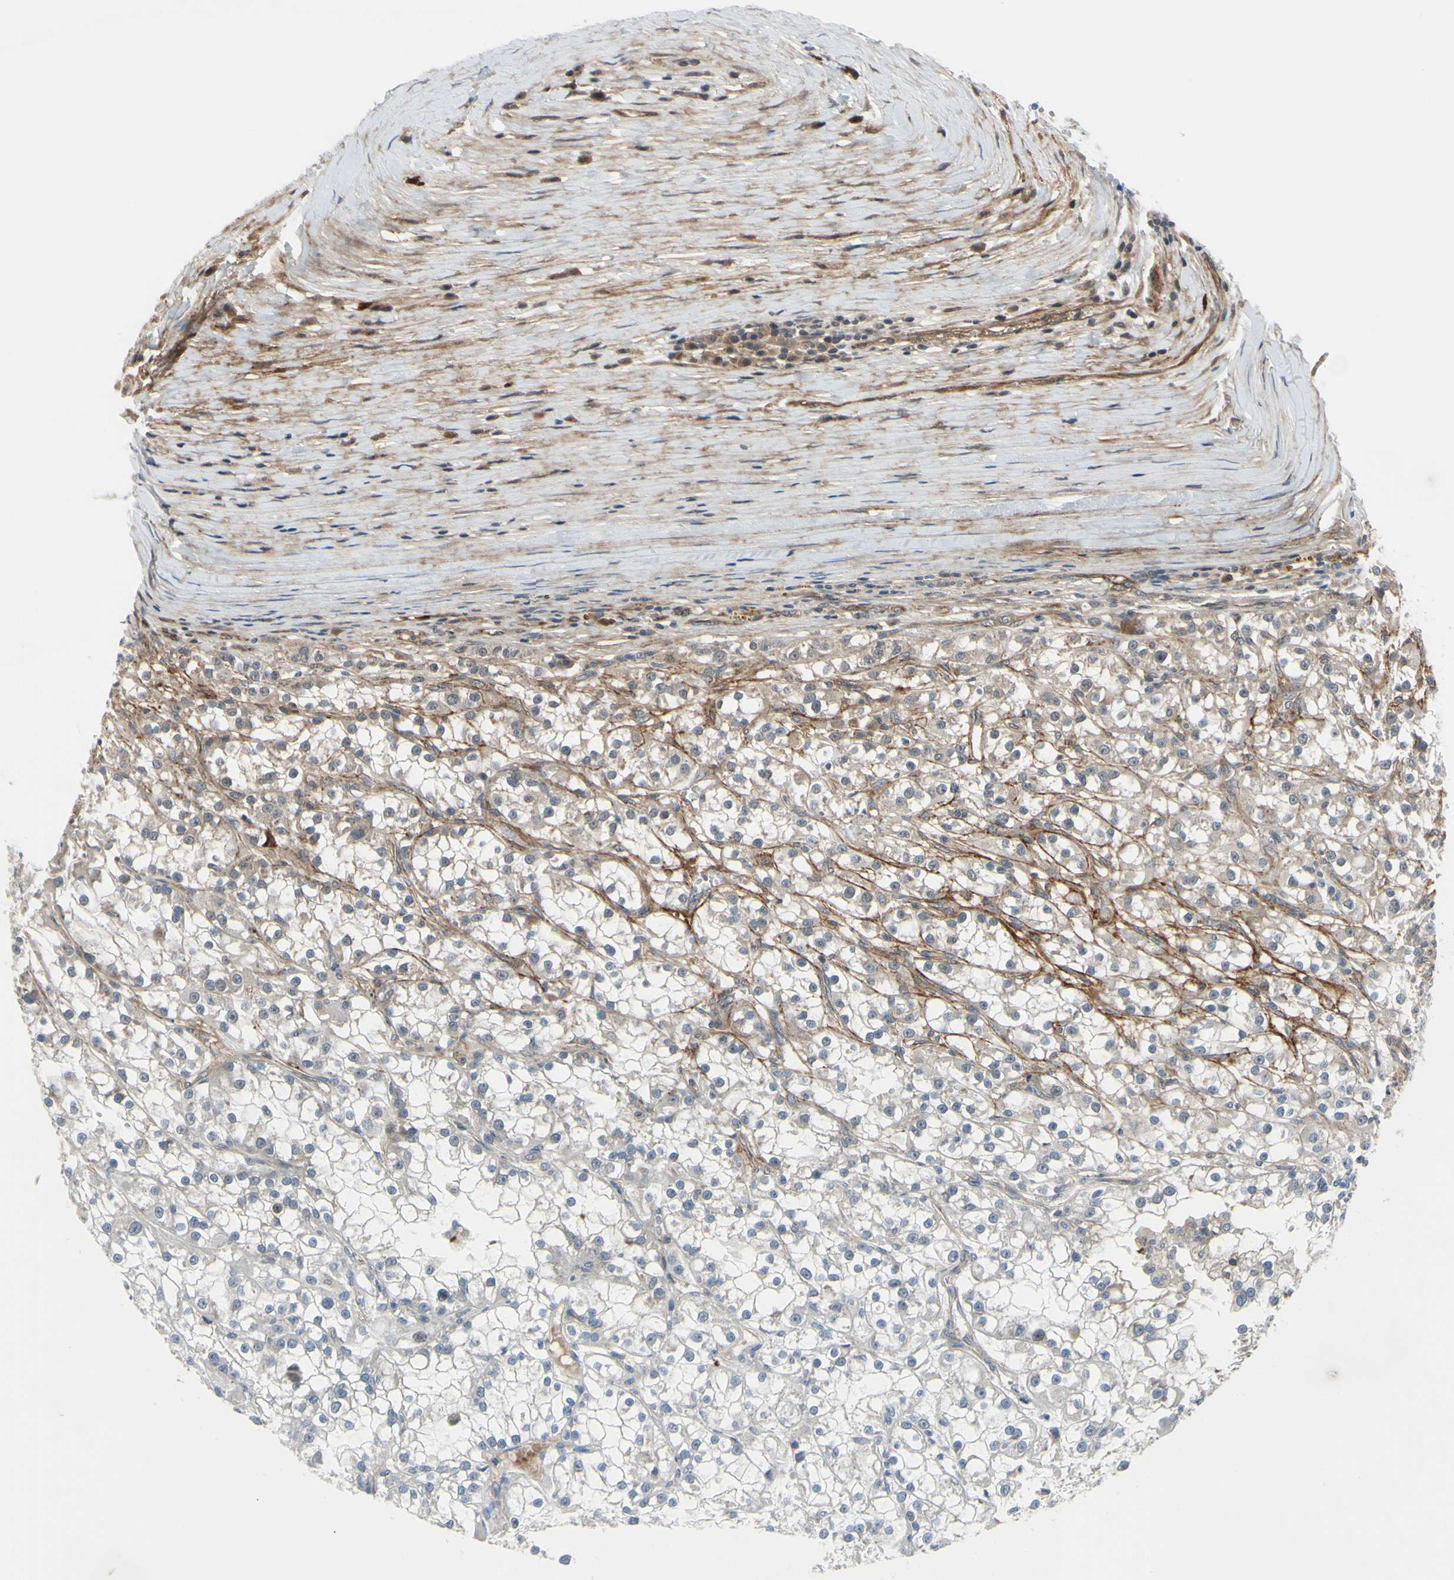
{"staining": {"intensity": "moderate", "quantity": "<25%", "location": "cytoplasmic/membranous"}, "tissue": "renal cancer", "cell_type": "Tumor cells", "image_type": "cancer", "snomed": [{"axis": "morphology", "description": "Adenocarcinoma, NOS"}, {"axis": "topography", "description": "Kidney"}], "caption": "Immunohistochemical staining of human renal cancer demonstrates low levels of moderate cytoplasmic/membranous protein positivity in about <25% of tumor cells. (IHC, brightfield microscopy, high magnification).", "gene": "COMMD9", "patient": {"sex": "female", "age": 52}}